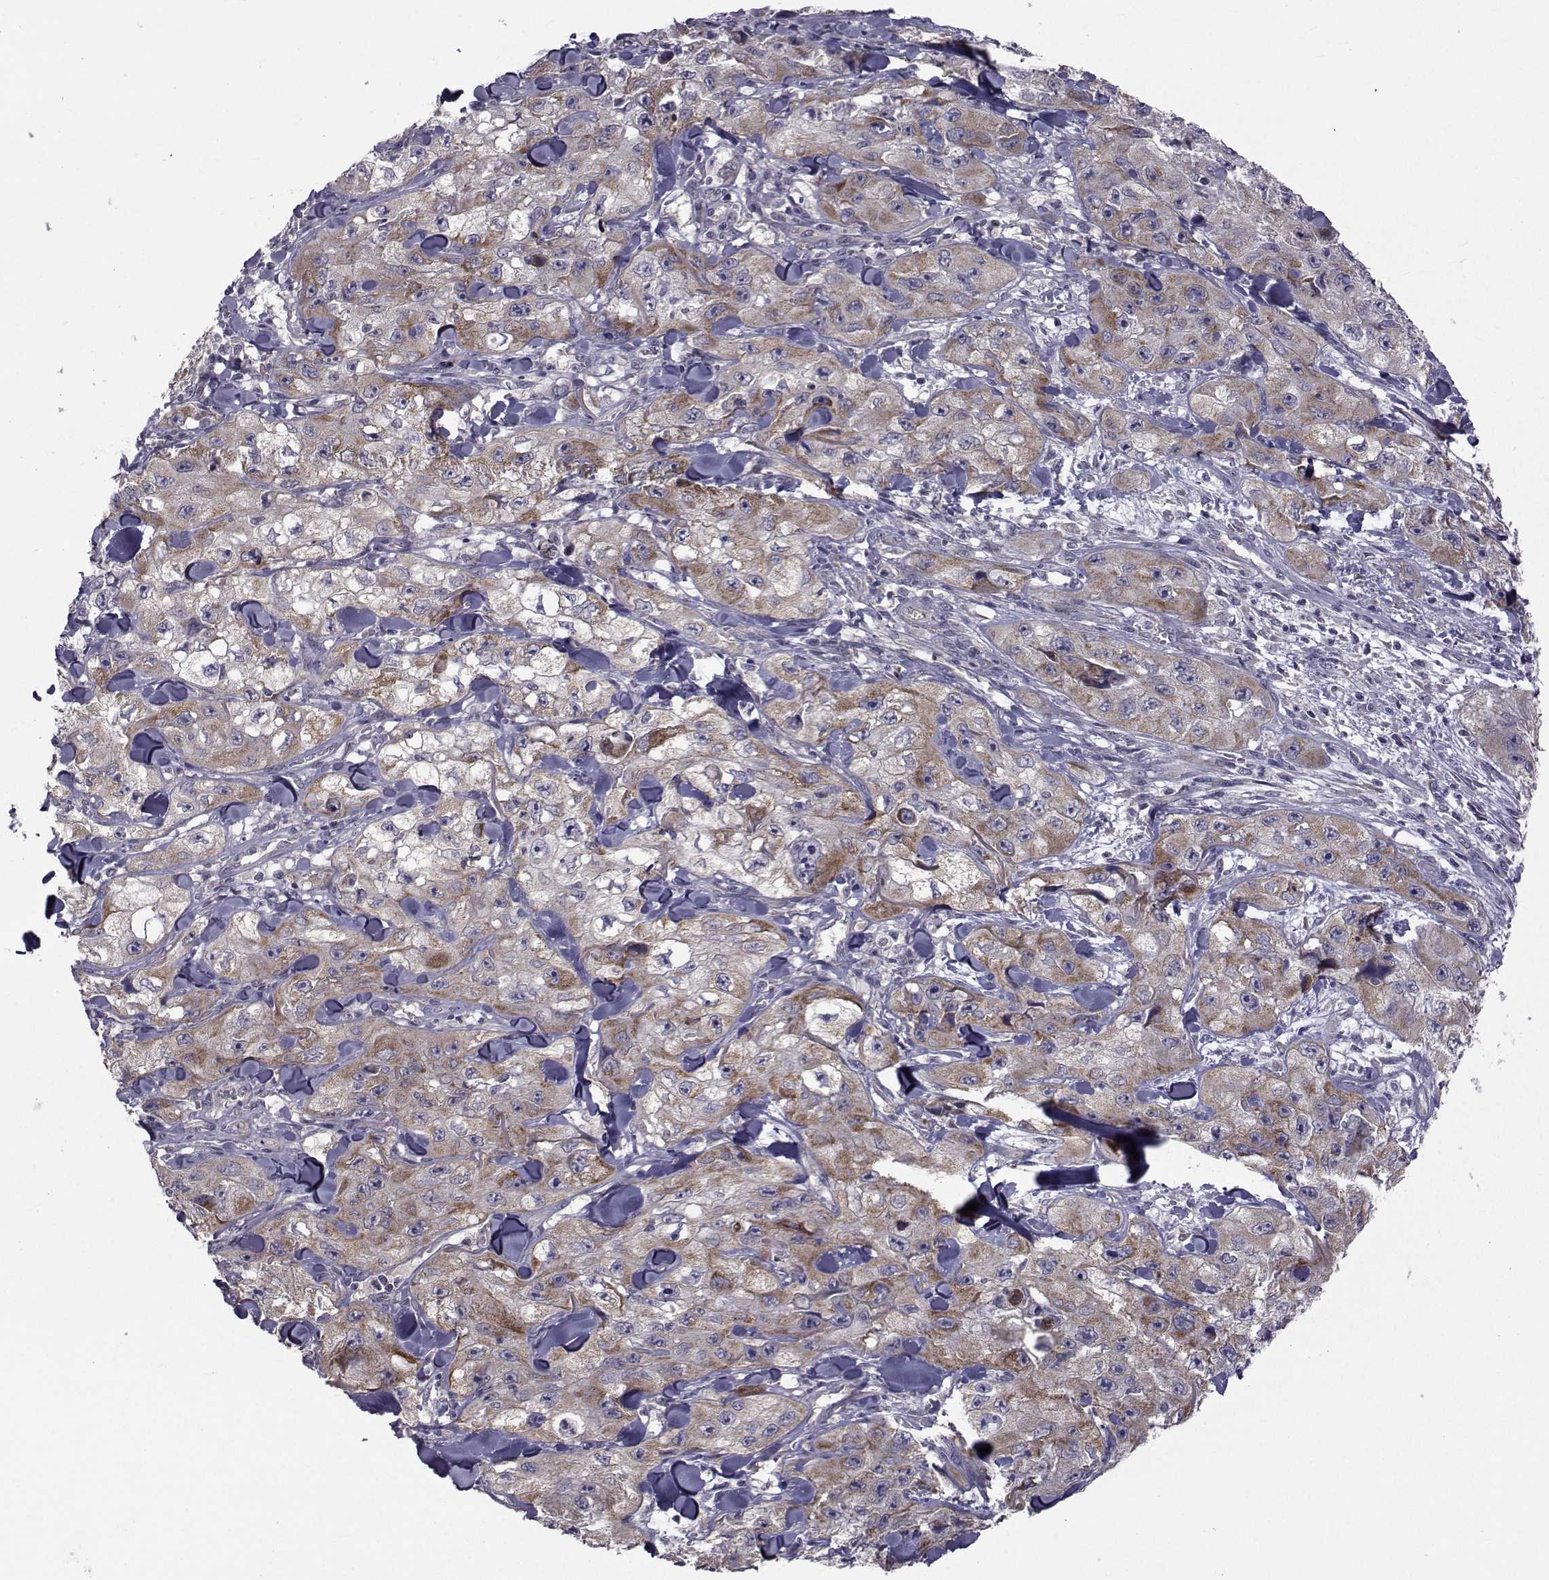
{"staining": {"intensity": "negative", "quantity": "none", "location": "none"}, "tissue": "skin cancer", "cell_type": "Tumor cells", "image_type": "cancer", "snomed": [{"axis": "morphology", "description": "Squamous cell carcinoma, NOS"}, {"axis": "topography", "description": "Skin"}, {"axis": "topography", "description": "Subcutis"}], "caption": "The image reveals no staining of tumor cells in skin cancer. The staining is performed using DAB brown chromogen with nuclei counter-stained in using hematoxylin.", "gene": "CFAP74", "patient": {"sex": "male", "age": 73}}